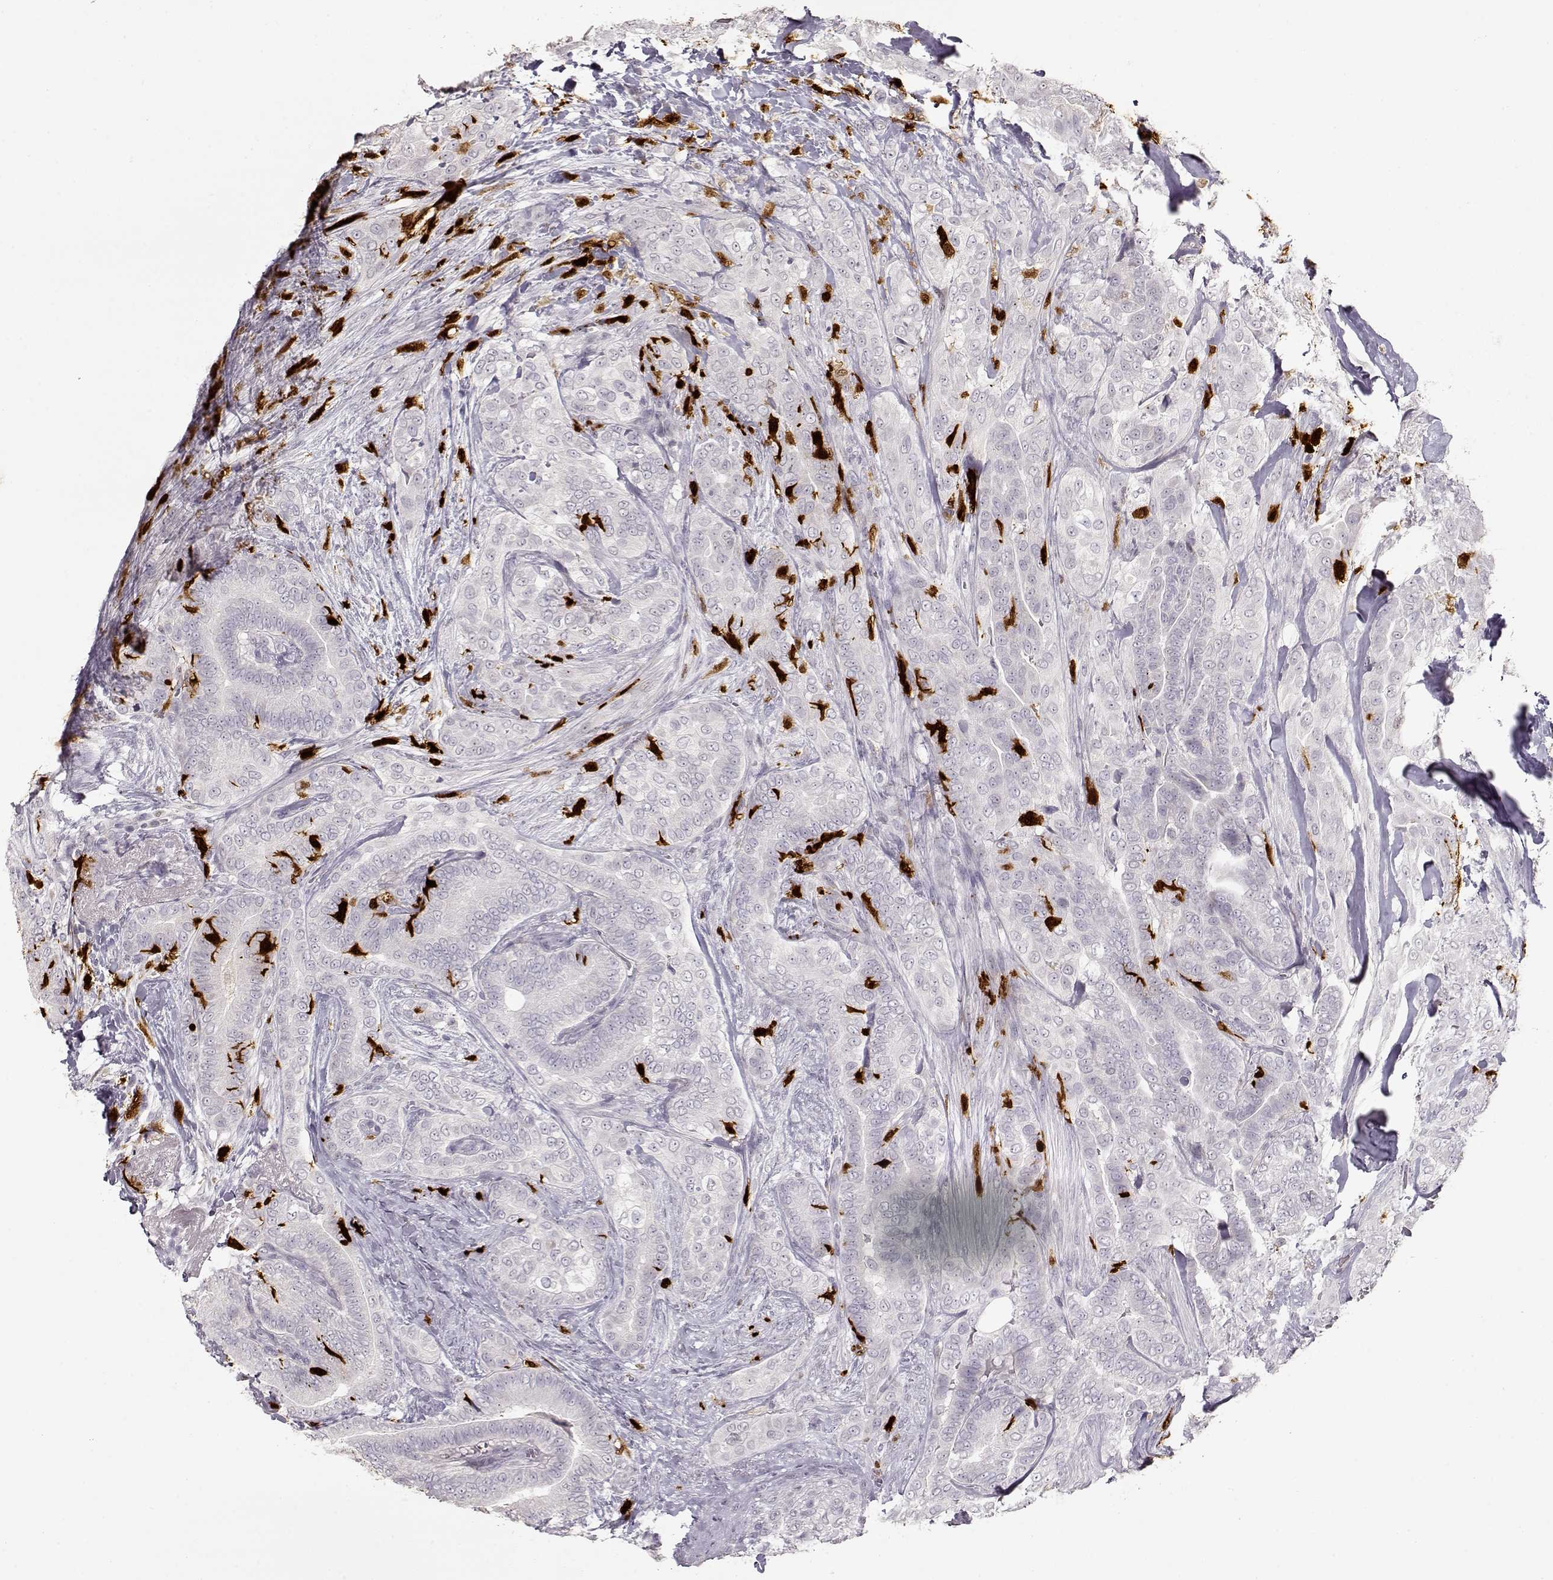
{"staining": {"intensity": "negative", "quantity": "none", "location": "none"}, "tissue": "thyroid cancer", "cell_type": "Tumor cells", "image_type": "cancer", "snomed": [{"axis": "morphology", "description": "Papillary adenocarcinoma, NOS"}, {"axis": "topography", "description": "Thyroid gland"}], "caption": "Immunohistochemistry histopathology image of neoplastic tissue: human papillary adenocarcinoma (thyroid) stained with DAB (3,3'-diaminobenzidine) shows no significant protein expression in tumor cells. (DAB (3,3'-diaminobenzidine) immunohistochemistry, high magnification).", "gene": "S100B", "patient": {"sex": "male", "age": 61}}